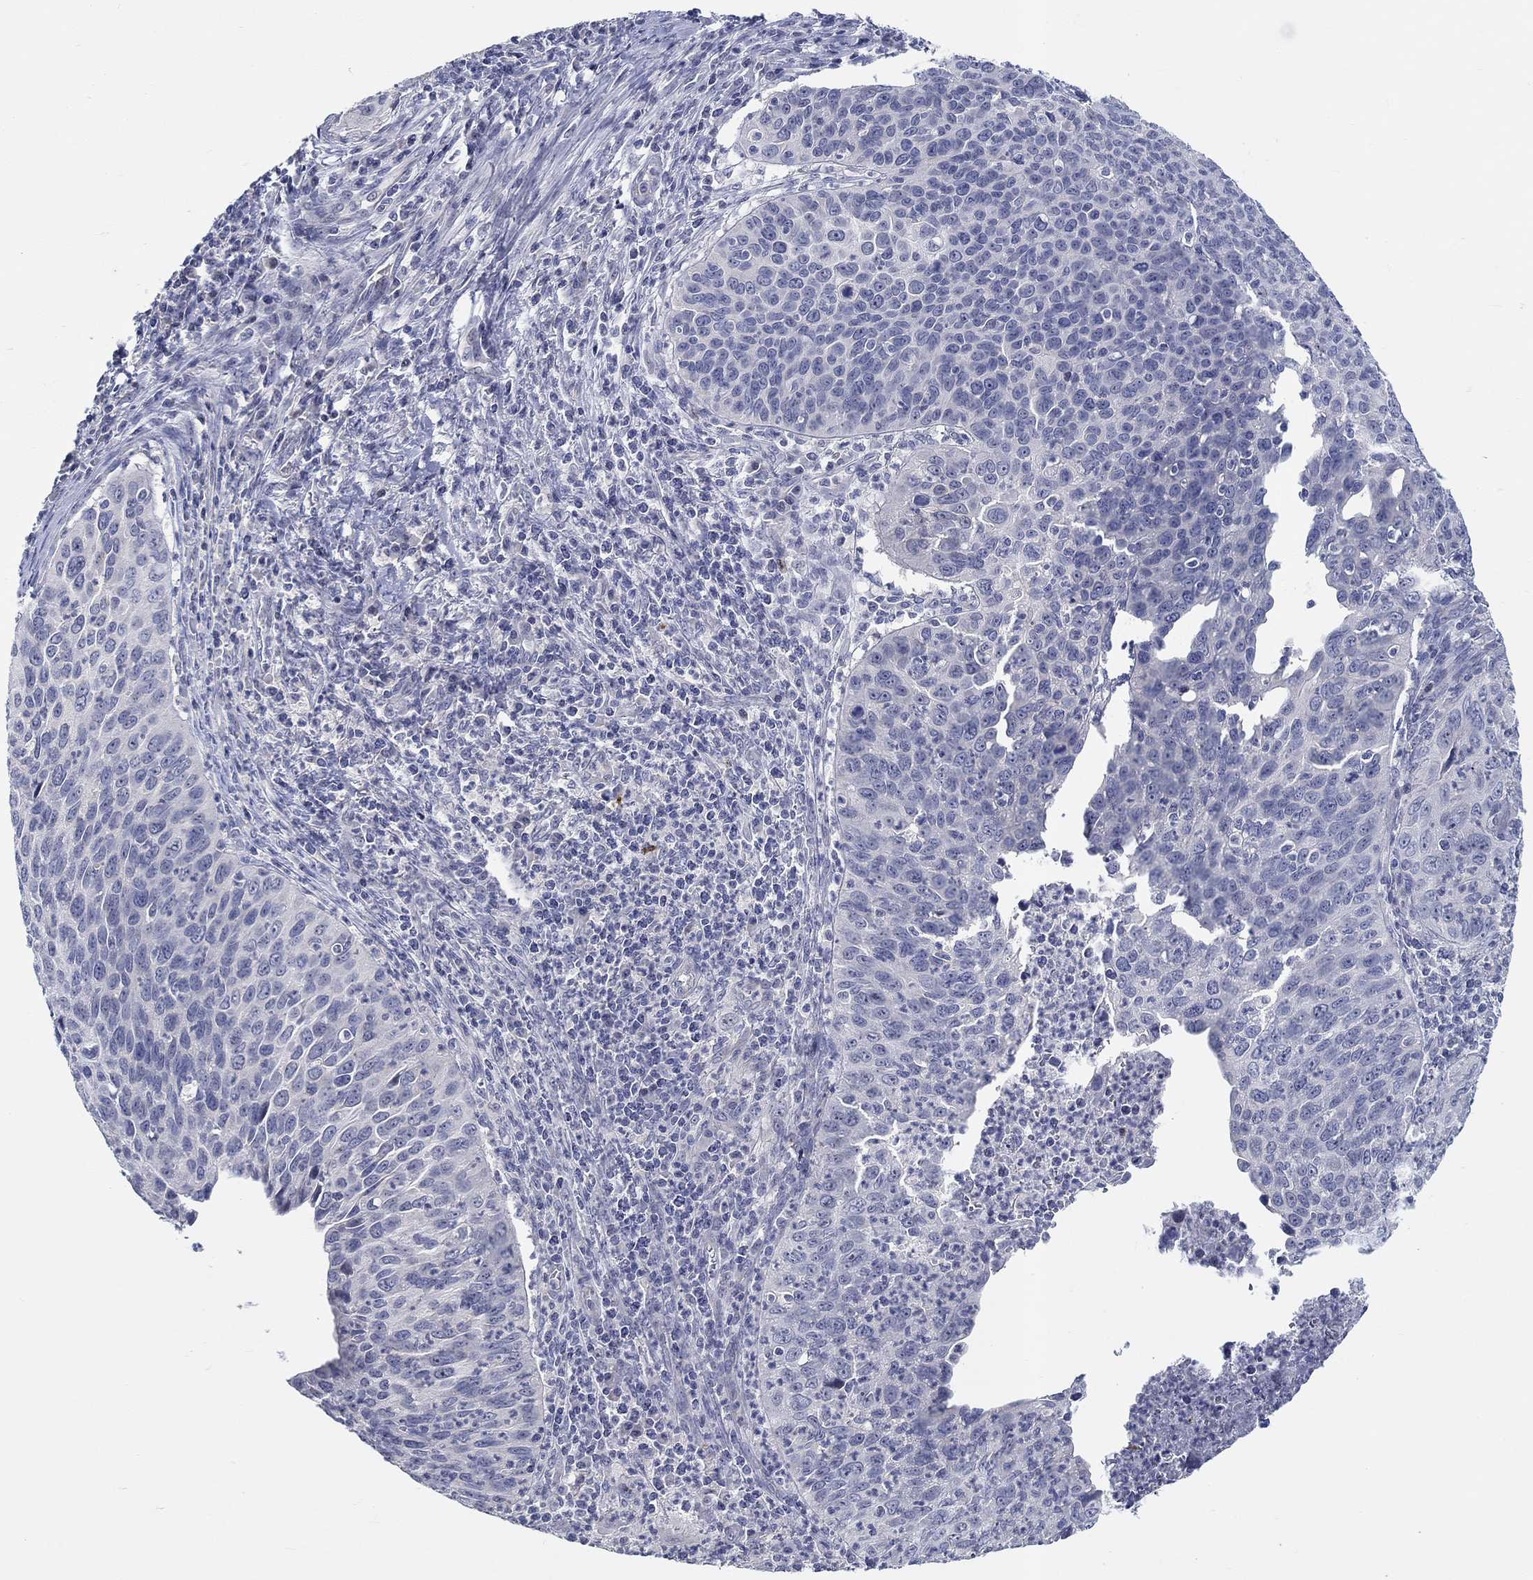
{"staining": {"intensity": "negative", "quantity": "none", "location": "none"}, "tissue": "cervical cancer", "cell_type": "Tumor cells", "image_type": "cancer", "snomed": [{"axis": "morphology", "description": "Squamous cell carcinoma, NOS"}, {"axis": "topography", "description": "Cervix"}], "caption": "High power microscopy micrograph of an immunohistochemistry (IHC) micrograph of cervical squamous cell carcinoma, revealing no significant positivity in tumor cells.", "gene": "SMIM18", "patient": {"sex": "female", "age": 26}}